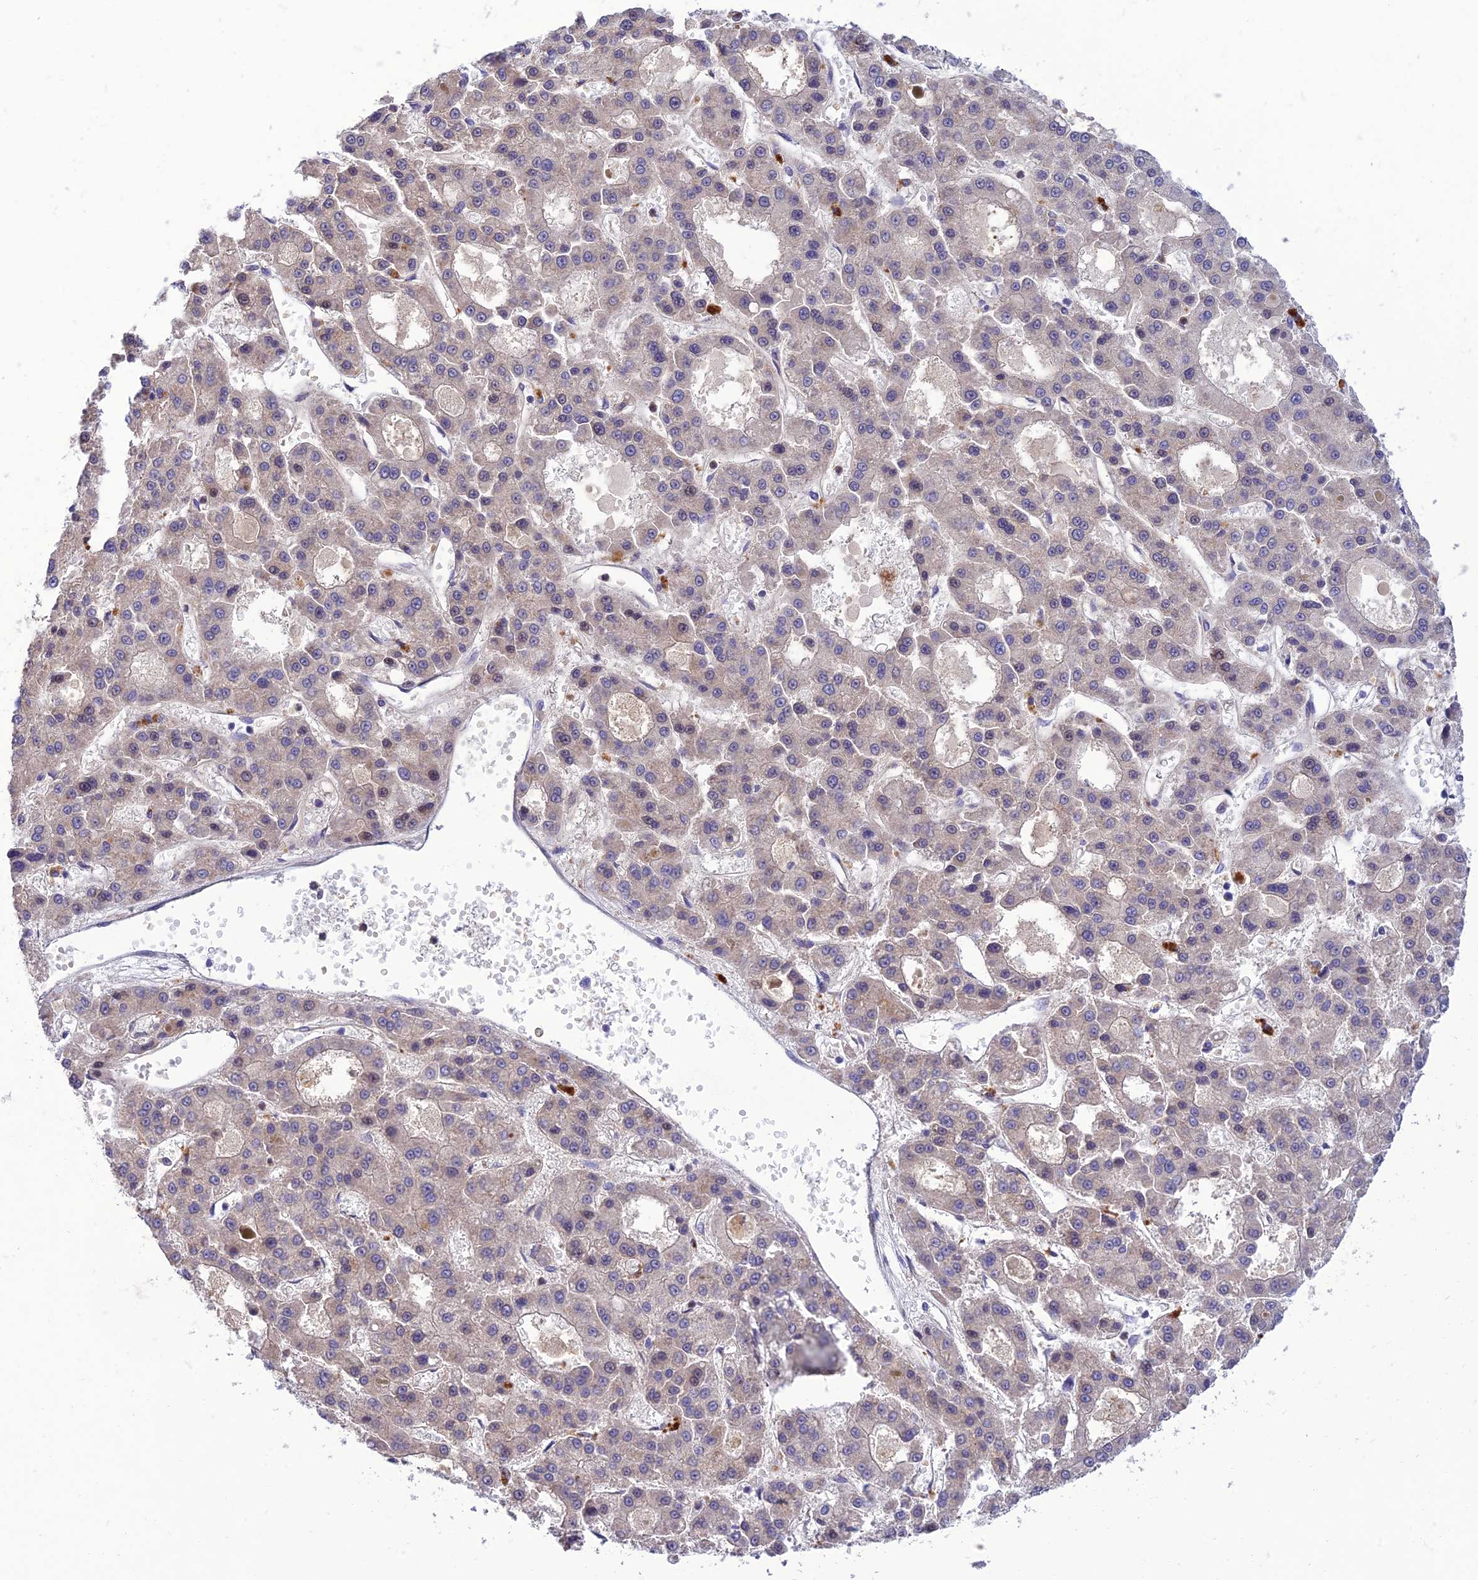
{"staining": {"intensity": "moderate", "quantity": "25%-75%", "location": "cytoplasmic/membranous,nuclear"}, "tissue": "liver cancer", "cell_type": "Tumor cells", "image_type": "cancer", "snomed": [{"axis": "morphology", "description": "Carcinoma, Hepatocellular, NOS"}, {"axis": "topography", "description": "Liver"}], "caption": "This is a photomicrograph of immunohistochemistry staining of hepatocellular carcinoma (liver), which shows moderate staining in the cytoplasmic/membranous and nuclear of tumor cells.", "gene": "IRAK3", "patient": {"sex": "male", "age": 70}}